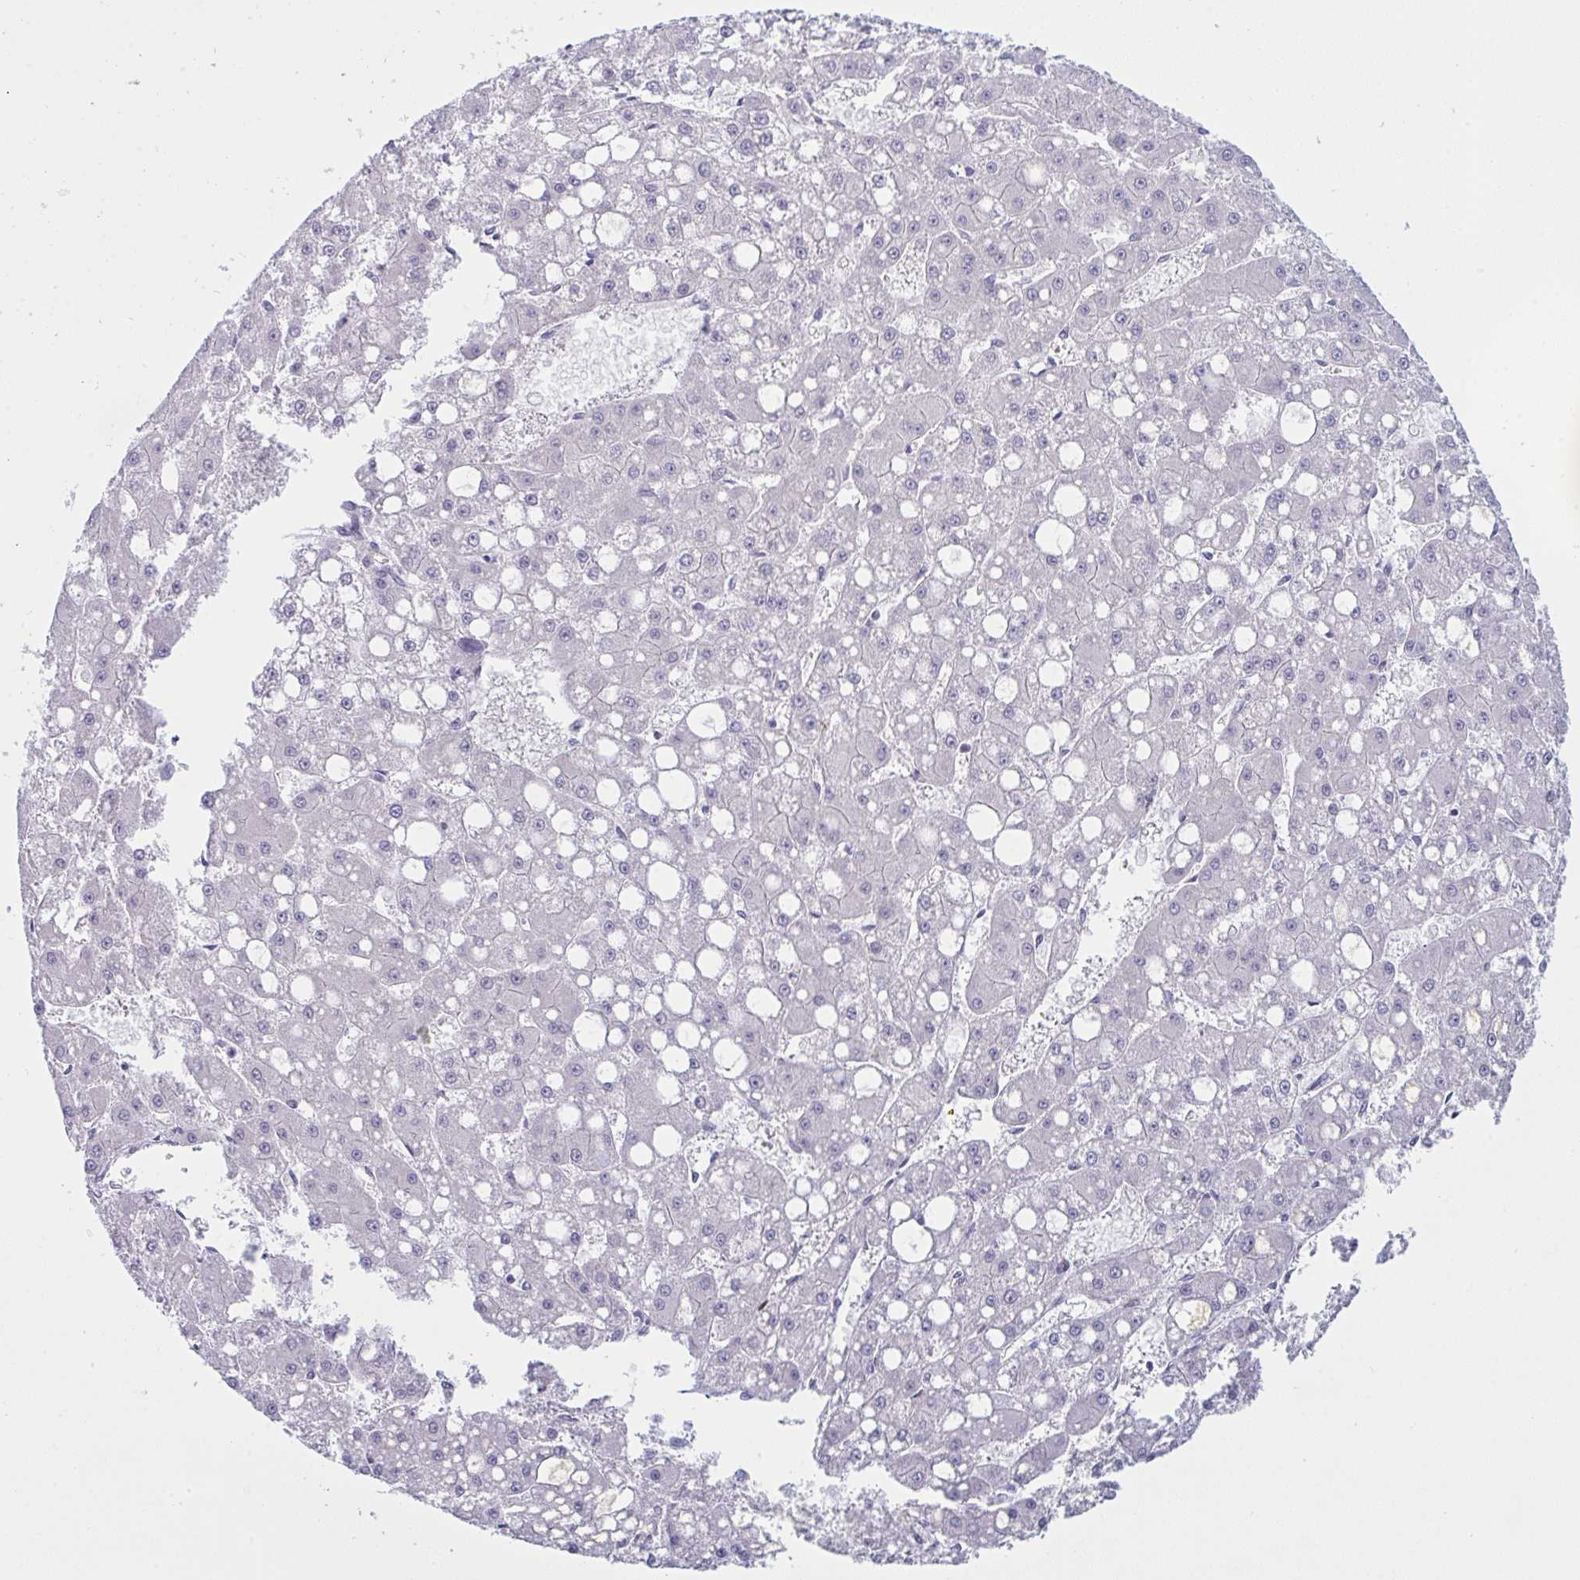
{"staining": {"intensity": "negative", "quantity": "none", "location": "none"}, "tissue": "liver cancer", "cell_type": "Tumor cells", "image_type": "cancer", "snomed": [{"axis": "morphology", "description": "Carcinoma, Hepatocellular, NOS"}, {"axis": "topography", "description": "Liver"}], "caption": "Immunohistochemistry micrograph of neoplastic tissue: hepatocellular carcinoma (liver) stained with DAB (3,3'-diaminobenzidine) displays no significant protein staining in tumor cells. (Stains: DAB (3,3'-diaminobenzidine) immunohistochemistry with hematoxylin counter stain, Microscopy: brightfield microscopy at high magnification).", "gene": "DCBLD1", "patient": {"sex": "male", "age": 67}}